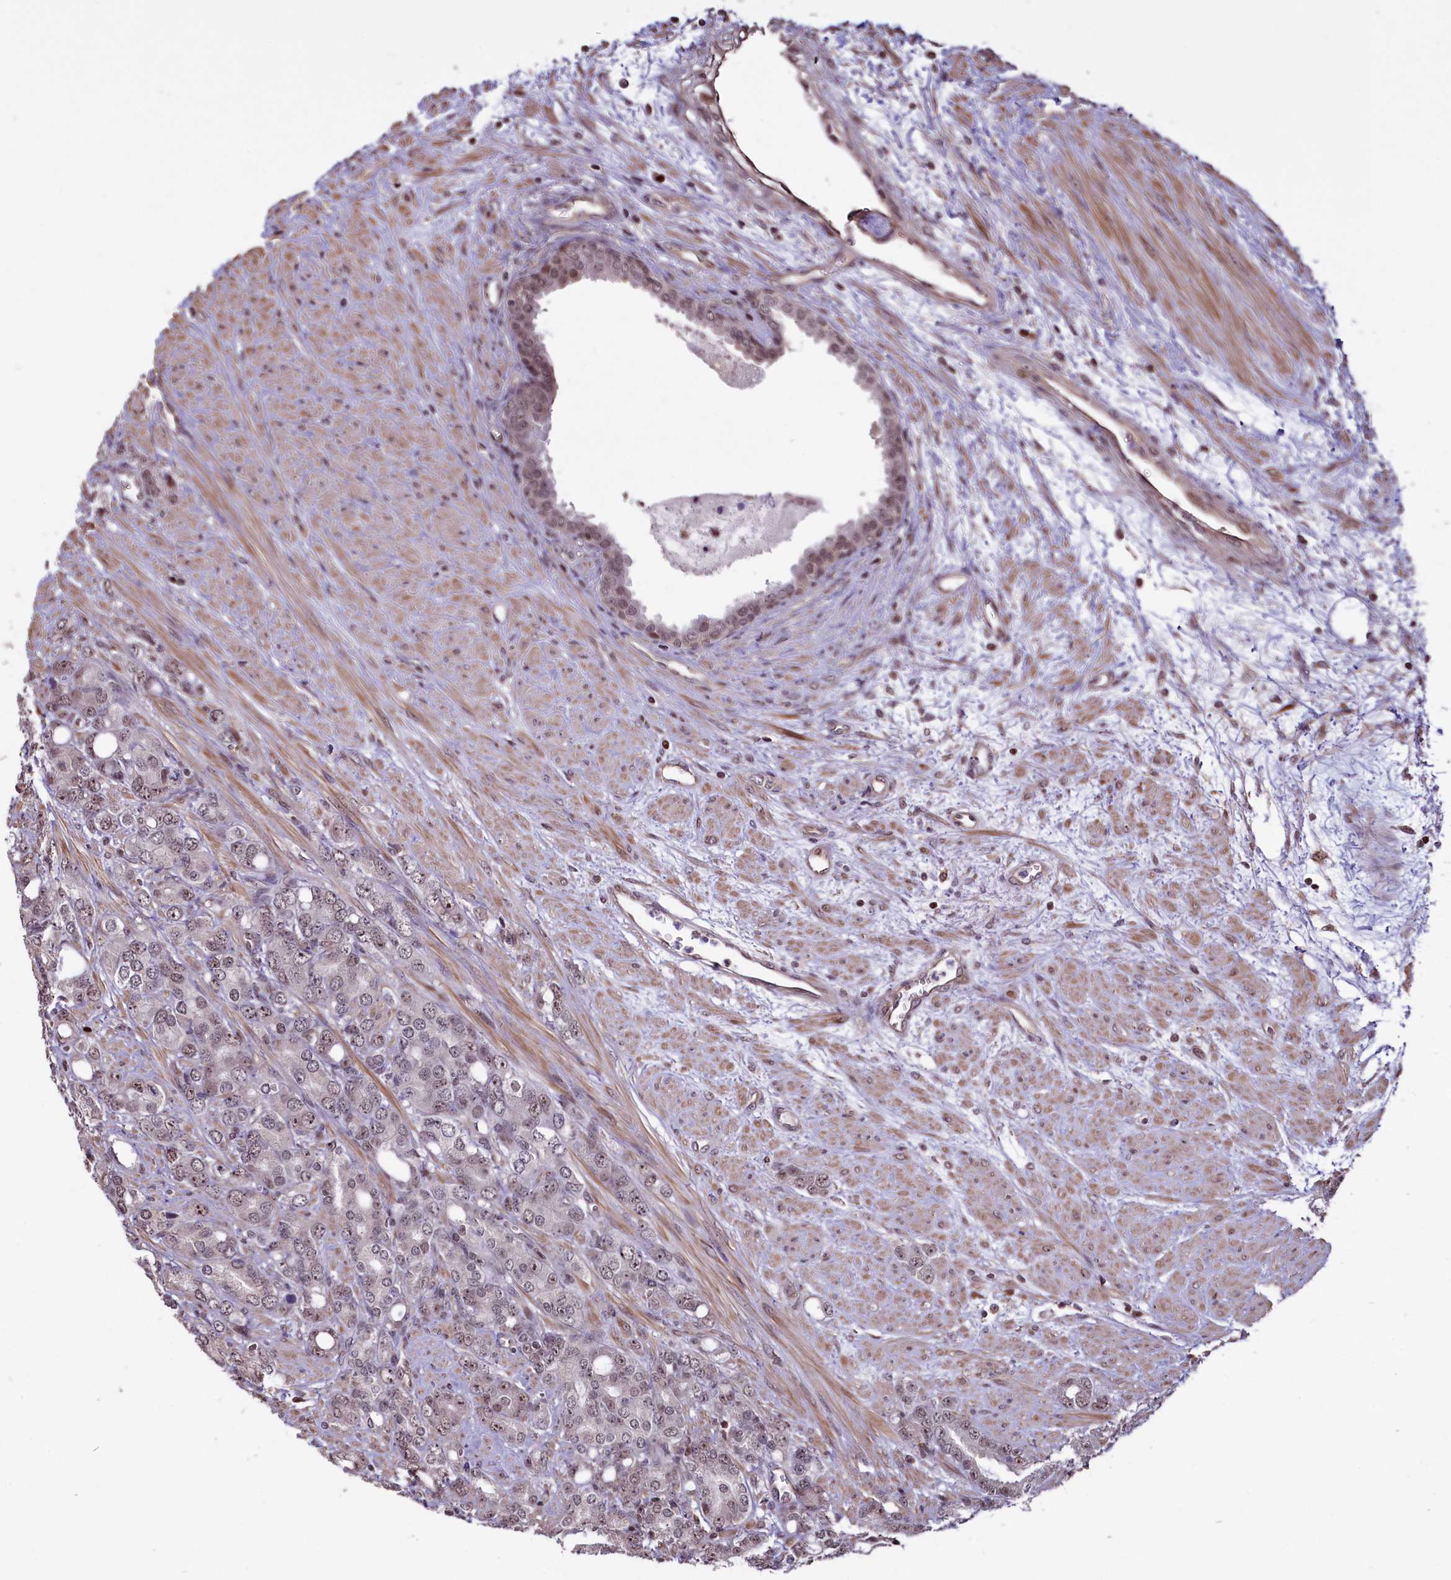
{"staining": {"intensity": "weak", "quantity": "25%-75%", "location": "nuclear"}, "tissue": "prostate cancer", "cell_type": "Tumor cells", "image_type": "cancer", "snomed": [{"axis": "morphology", "description": "Adenocarcinoma, High grade"}, {"axis": "topography", "description": "Prostate"}], "caption": "An image showing weak nuclear positivity in approximately 25%-75% of tumor cells in adenocarcinoma (high-grade) (prostate), as visualized by brown immunohistochemical staining.", "gene": "SHFL", "patient": {"sex": "male", "age": 62}}